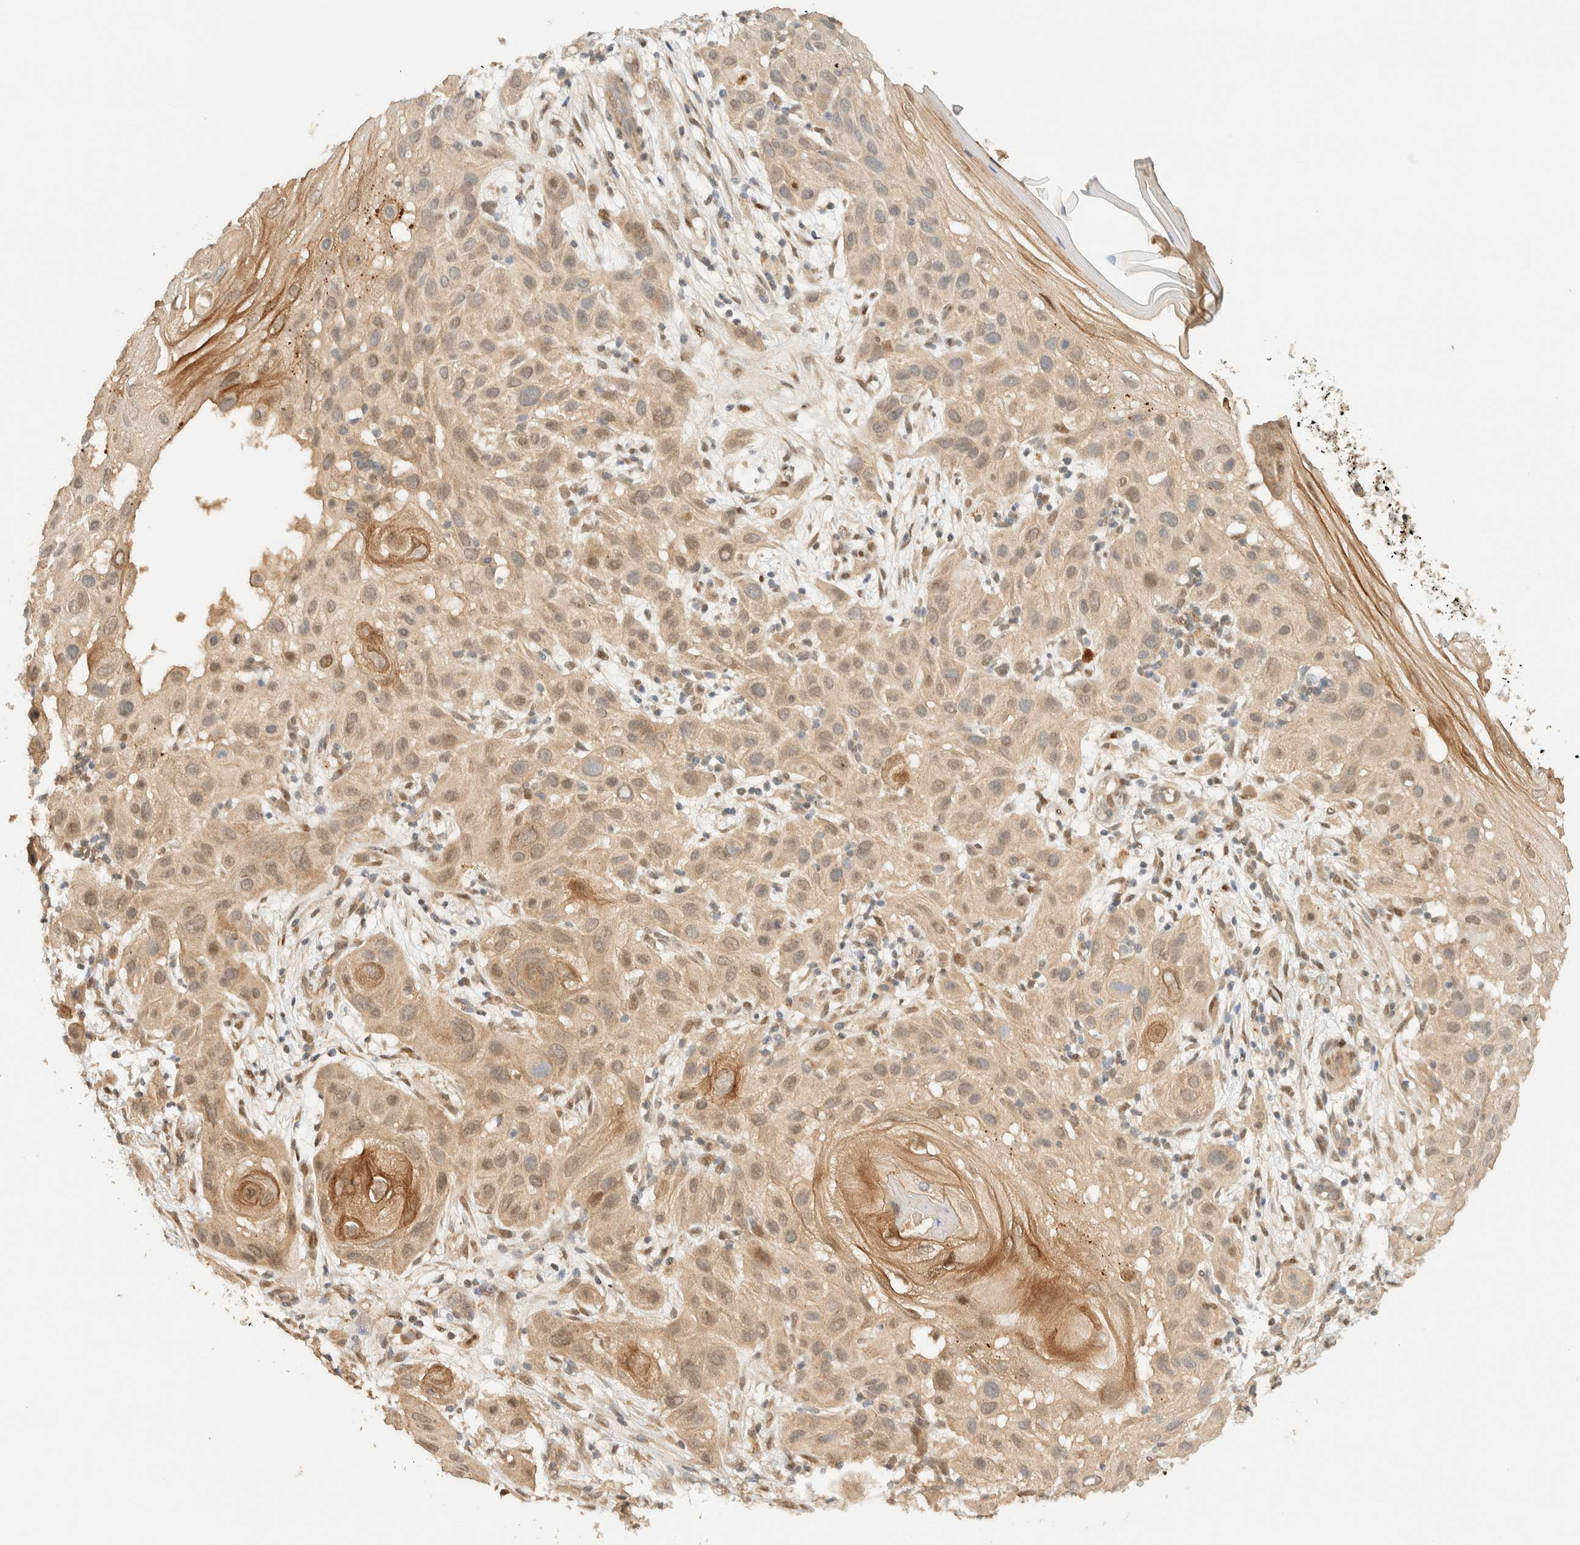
{"staining": {"intensity": "weak", "quantity": ">75%", "location": "cytoplasmic/membranous"}, "tissue": "skin cancer", "cell_type": "Tumor cells", "image_type": "cancer", "snomed": [{"axis": "morphology", "description": "Squamous cell carcinoma, NOS"}, {"axis": "topography", "description": "Skin"}], "caption": "IHC (DAB) staining of human skin cancer (squamous cell carcinoma) exhibits weak cytoplasmic/membranous protein staining in about >75% of tumor cells.", "gene": "ZBTB34", "patient": {"sex": "female", "age": 96}}